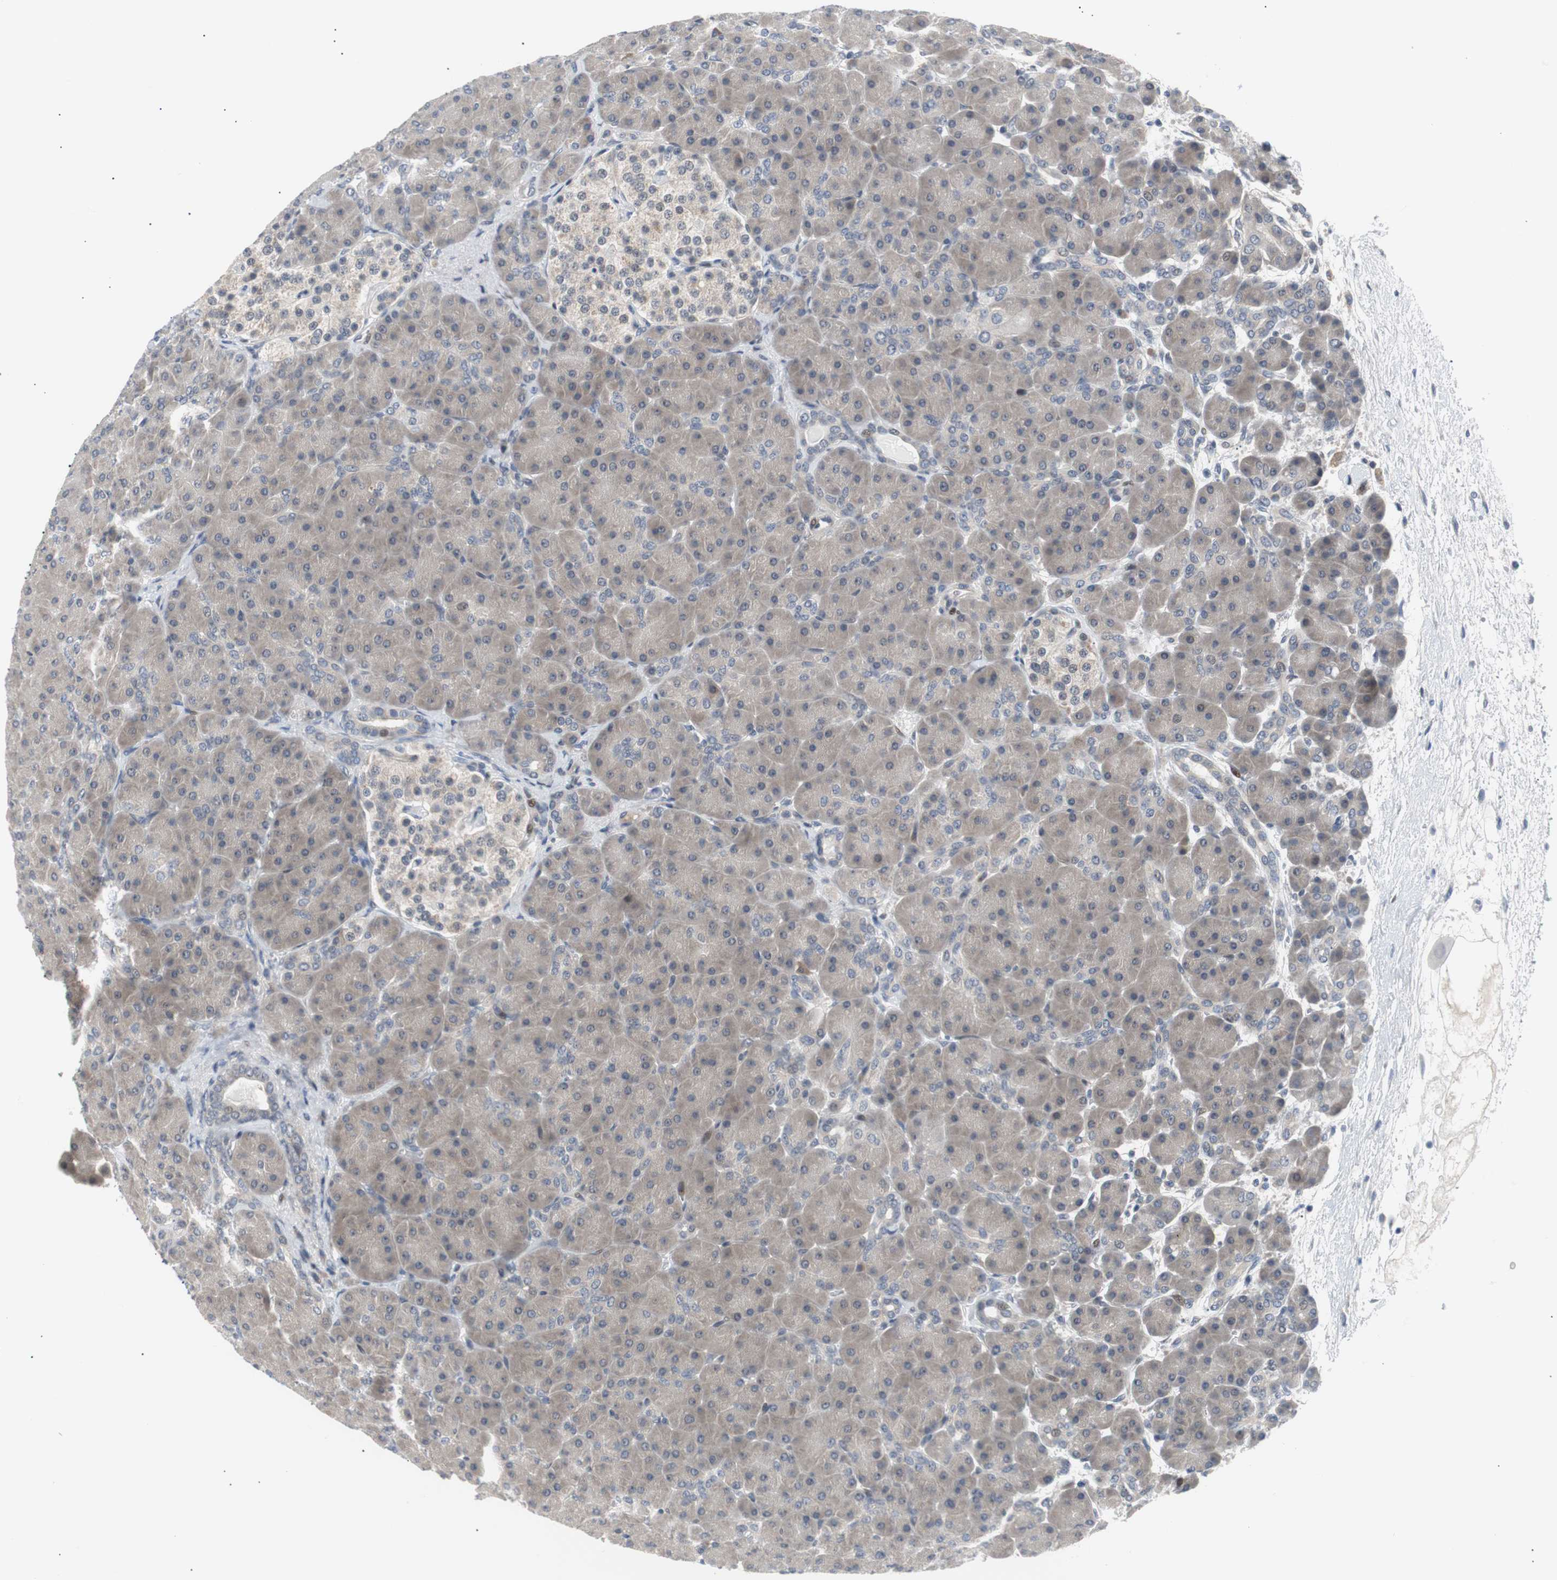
{"staining": {"intensity": "weak", "quantity": "<25%", "location": "cytoplasmic/membranous"}, "tissue": "pancreas", "cell_type": "Exocrine glandular cells", "image_type": "normal", "snomed": [{"axis": "morphology", "description": "Normal tissue, NOS"}, {"axis": "topography", "description": "Pancreas"}], "caption": "Histopathology image shows no significant protein expression in exocrine glandular cells of unremarkable pancreas.", "gene": "MAP2K4", "patient": {"sex": "male", "age": 66}}